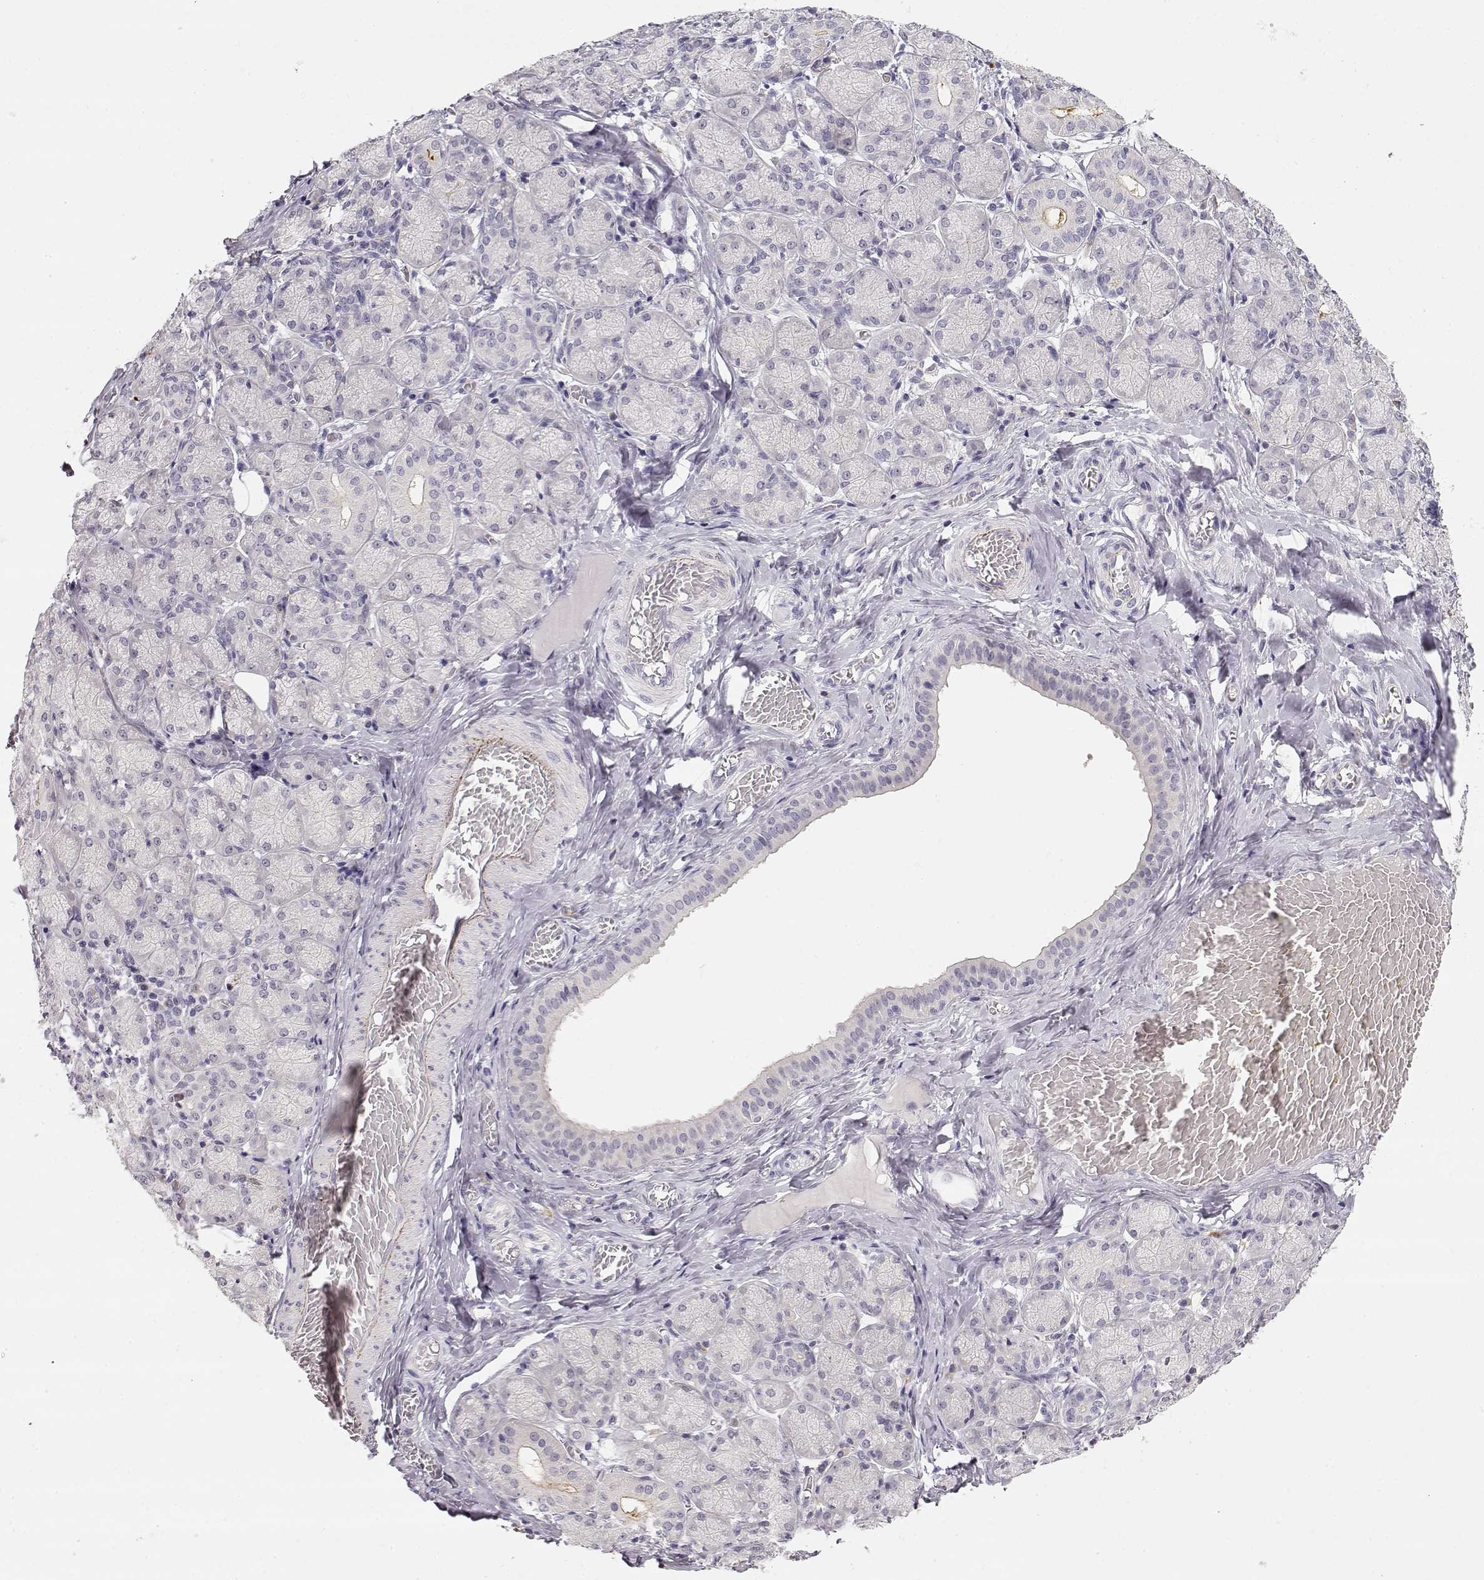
{"staining": {"intensity": "negative", "quantity": "none", "location": "none"}, "tissue": "salivary gland", "cell_type": "Glandular cells", "image_type": "normal", "snomed": [{"axis": "morphology", "description": "Normal tissue, NOS"}, {"axis": "topography", "description": "Salivary gland"}, {"axis": "topography", "description": "Peripheral nerve tissue"}], "caption": "The image displays no significant expression in glandular cells of salivary gland. The staining was performed using DAB (3,3'-diaminobenzidine) to visualize the protein expression in brown, while the nuclei were stained in blue with hematoxylin (Magnification: 20x).", "gene": "TTC26", "patient": {"sex": "female", "age": 24}}